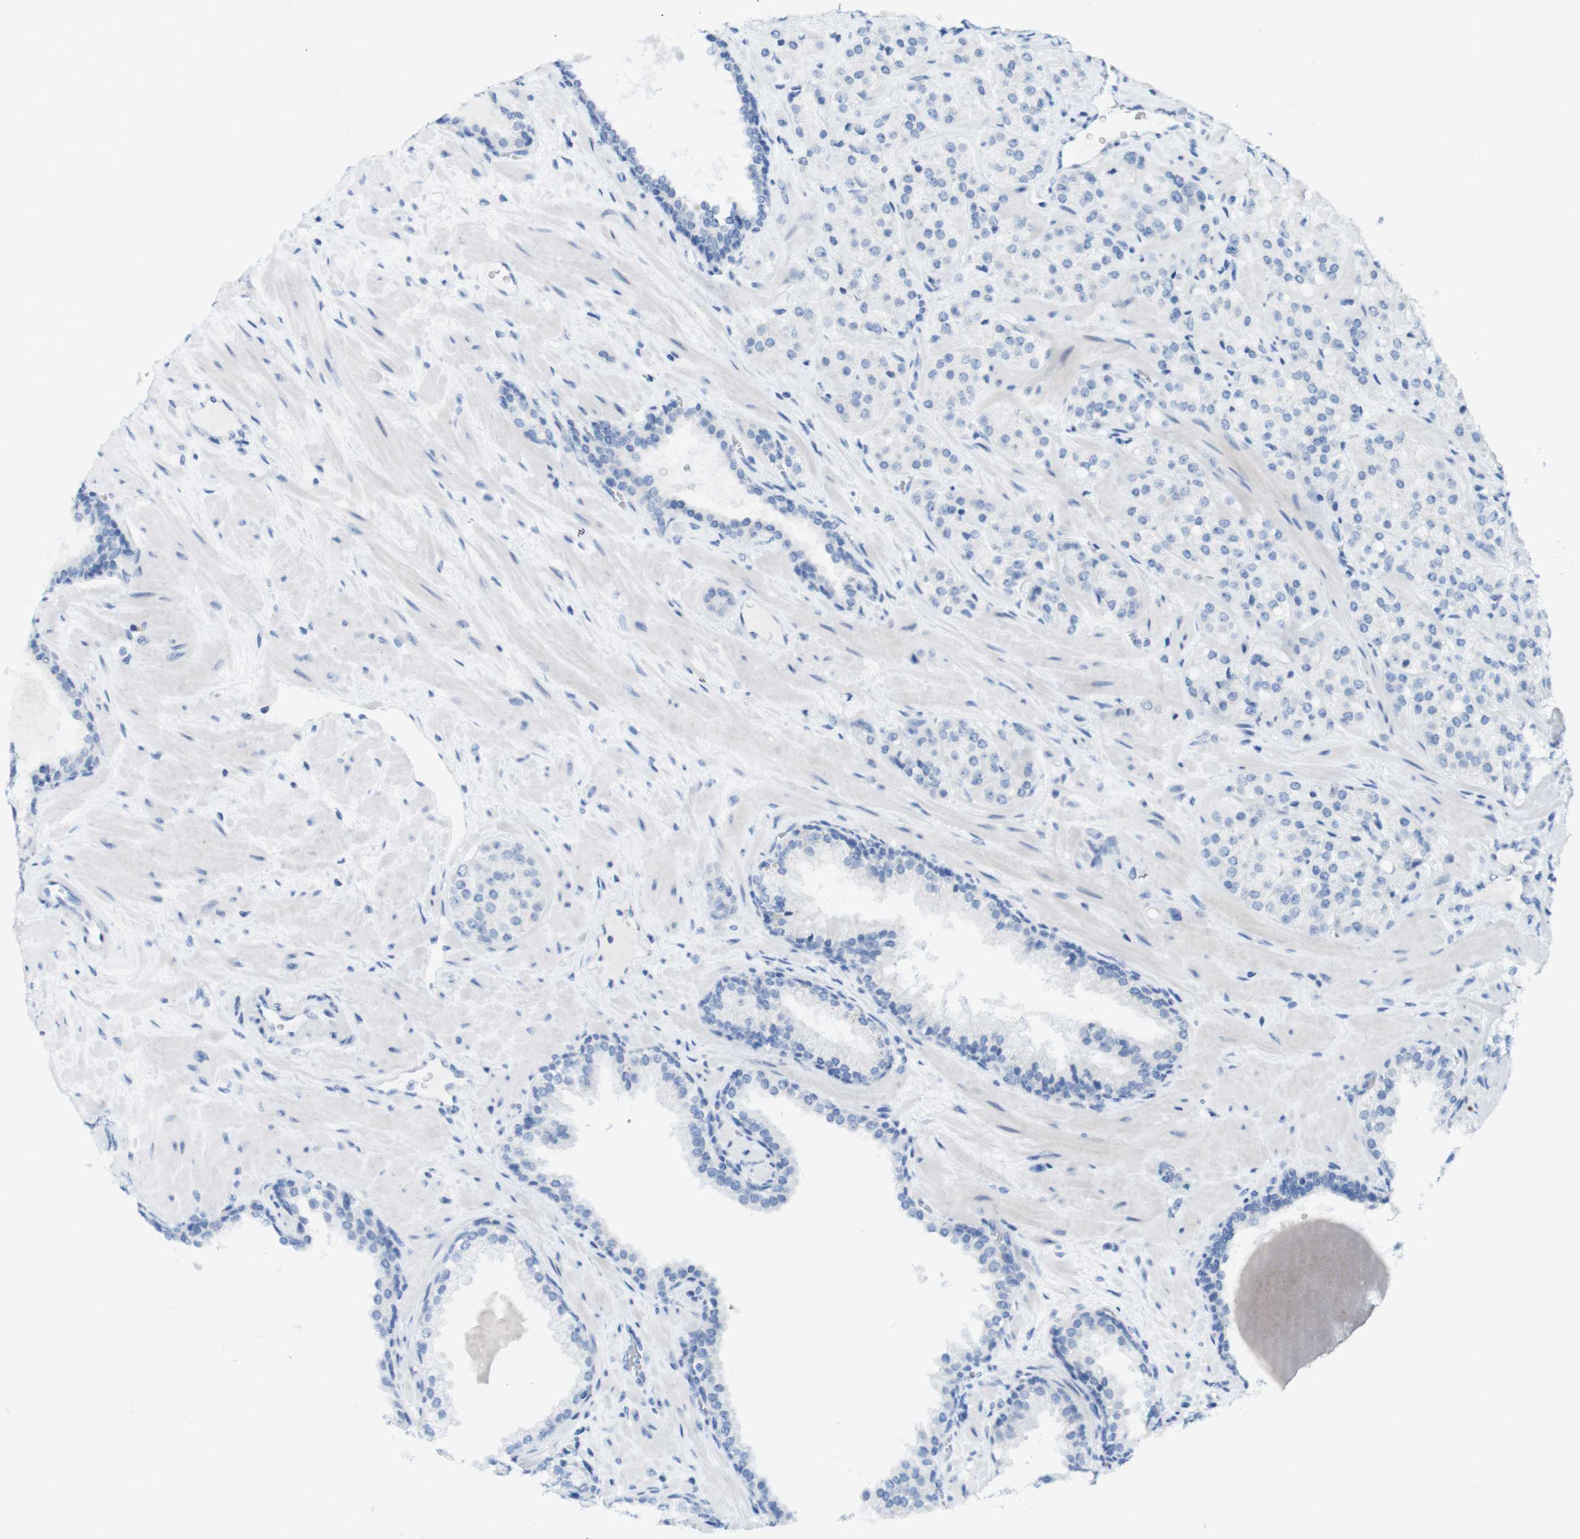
{"staining": {"intensity": "negative", "quantity": "none", "location": "none"}, "tissue": "prostate cancer", "cell_type": "Tumor cells", "image_type": "cancer", "snomed": [{"axis": "morphology", "description": "Adenocarcinoma, High grade"}, {"axis": "topography", "description": "Prostate"}], "caption": "Tumor cells are negative for protein expression in human prostate high-grade adenocarcinoma.", "gene": "OPN1SW", "patient": {"sex": "male", "age": 64}}